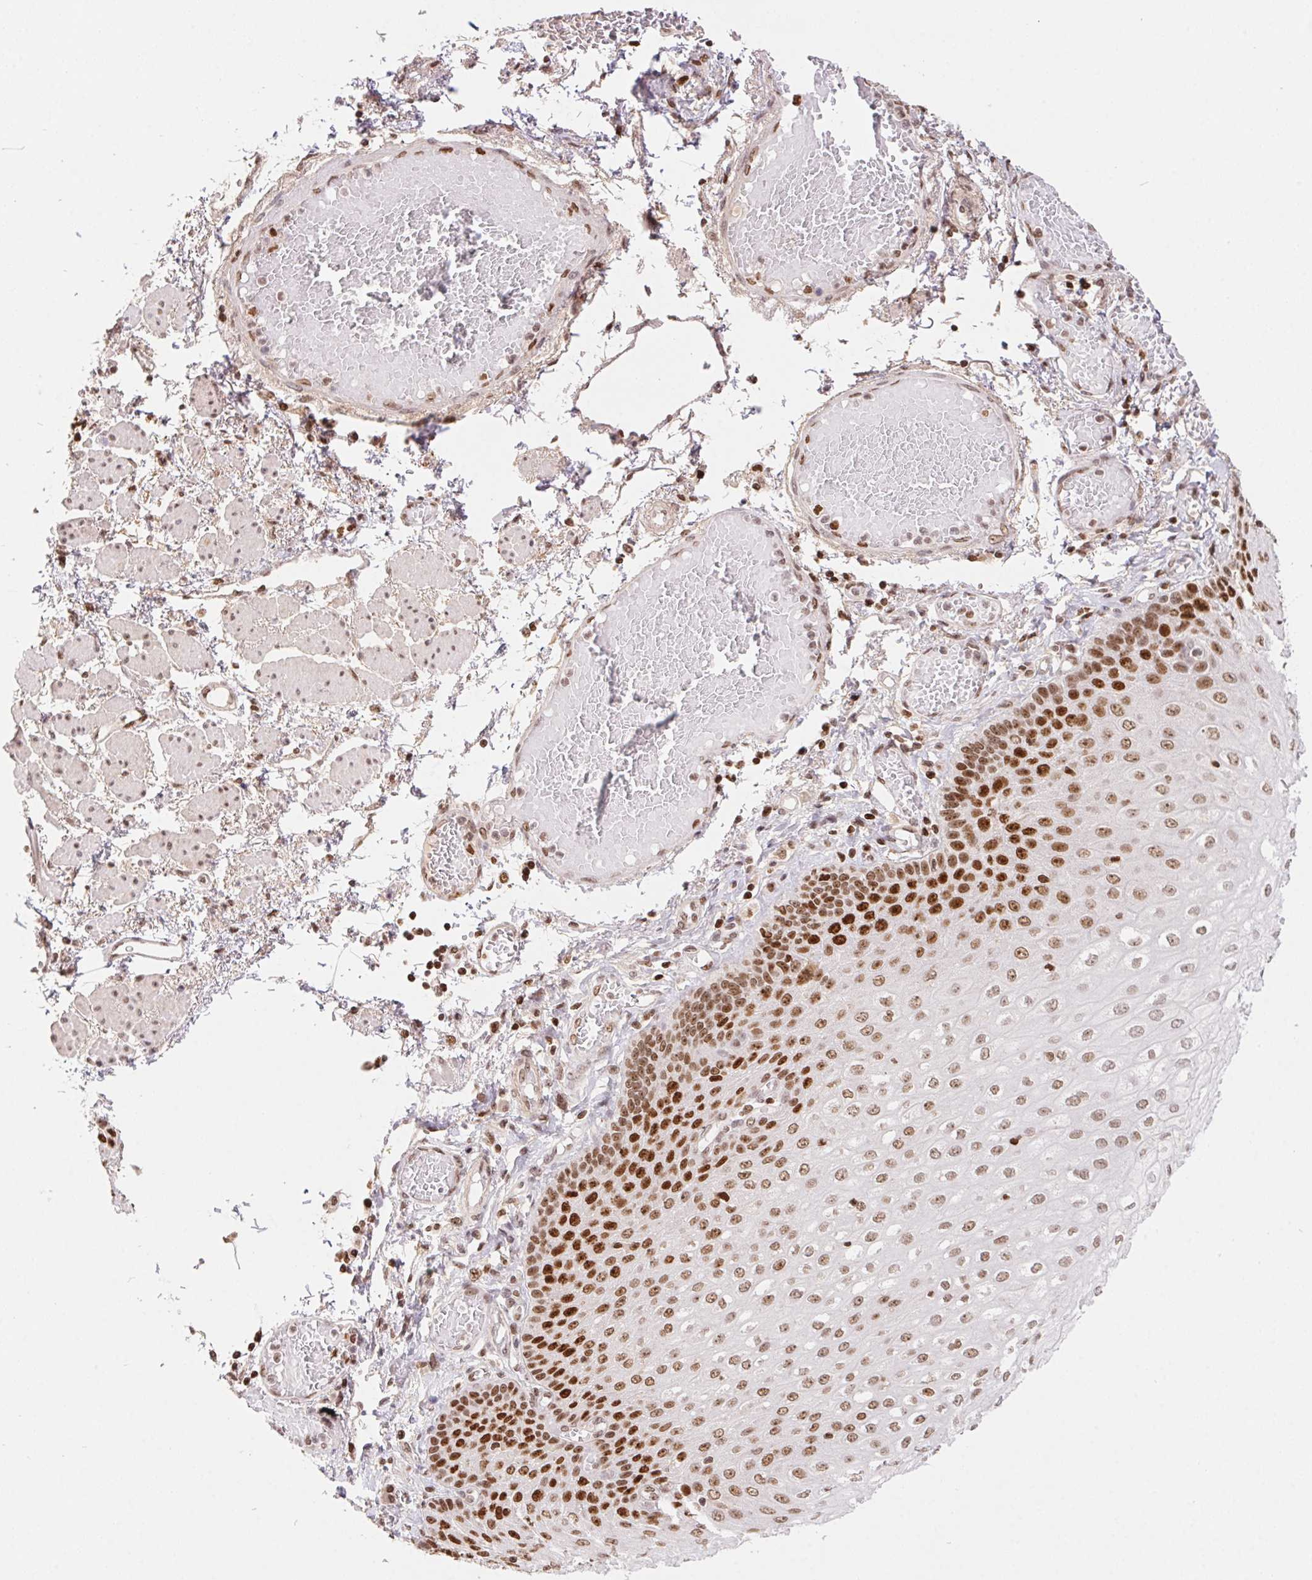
{"staining": {"intensity": "strong", "quantity": ">75%", "location": "nuclear"}, "tissue": "esophagus", "cell_type": "Squamous epithelial cells", "image_type": "normal", "snomed": [{"axis": "morphology", "description": "Normal tissue, NOS"}, {"axis": "morphology", "description": "Adenocarcinoma, NOS"}, {"axis": "topography", "description": "Esophagus"}], "caption": "Immunohistochemistry (IHC) staining of normal esophagus, which demonstrates high levels of strong nuclear expression in approximately >75% of squamous epithelial cells indicating strong nuclear protein expression. The staining was performed using DAB (brown) for protein detection and nuclei were counterstained in hematoxylin (blue).", "gene": "POLD3", "patient": {"sex": "male", "age": 81}}